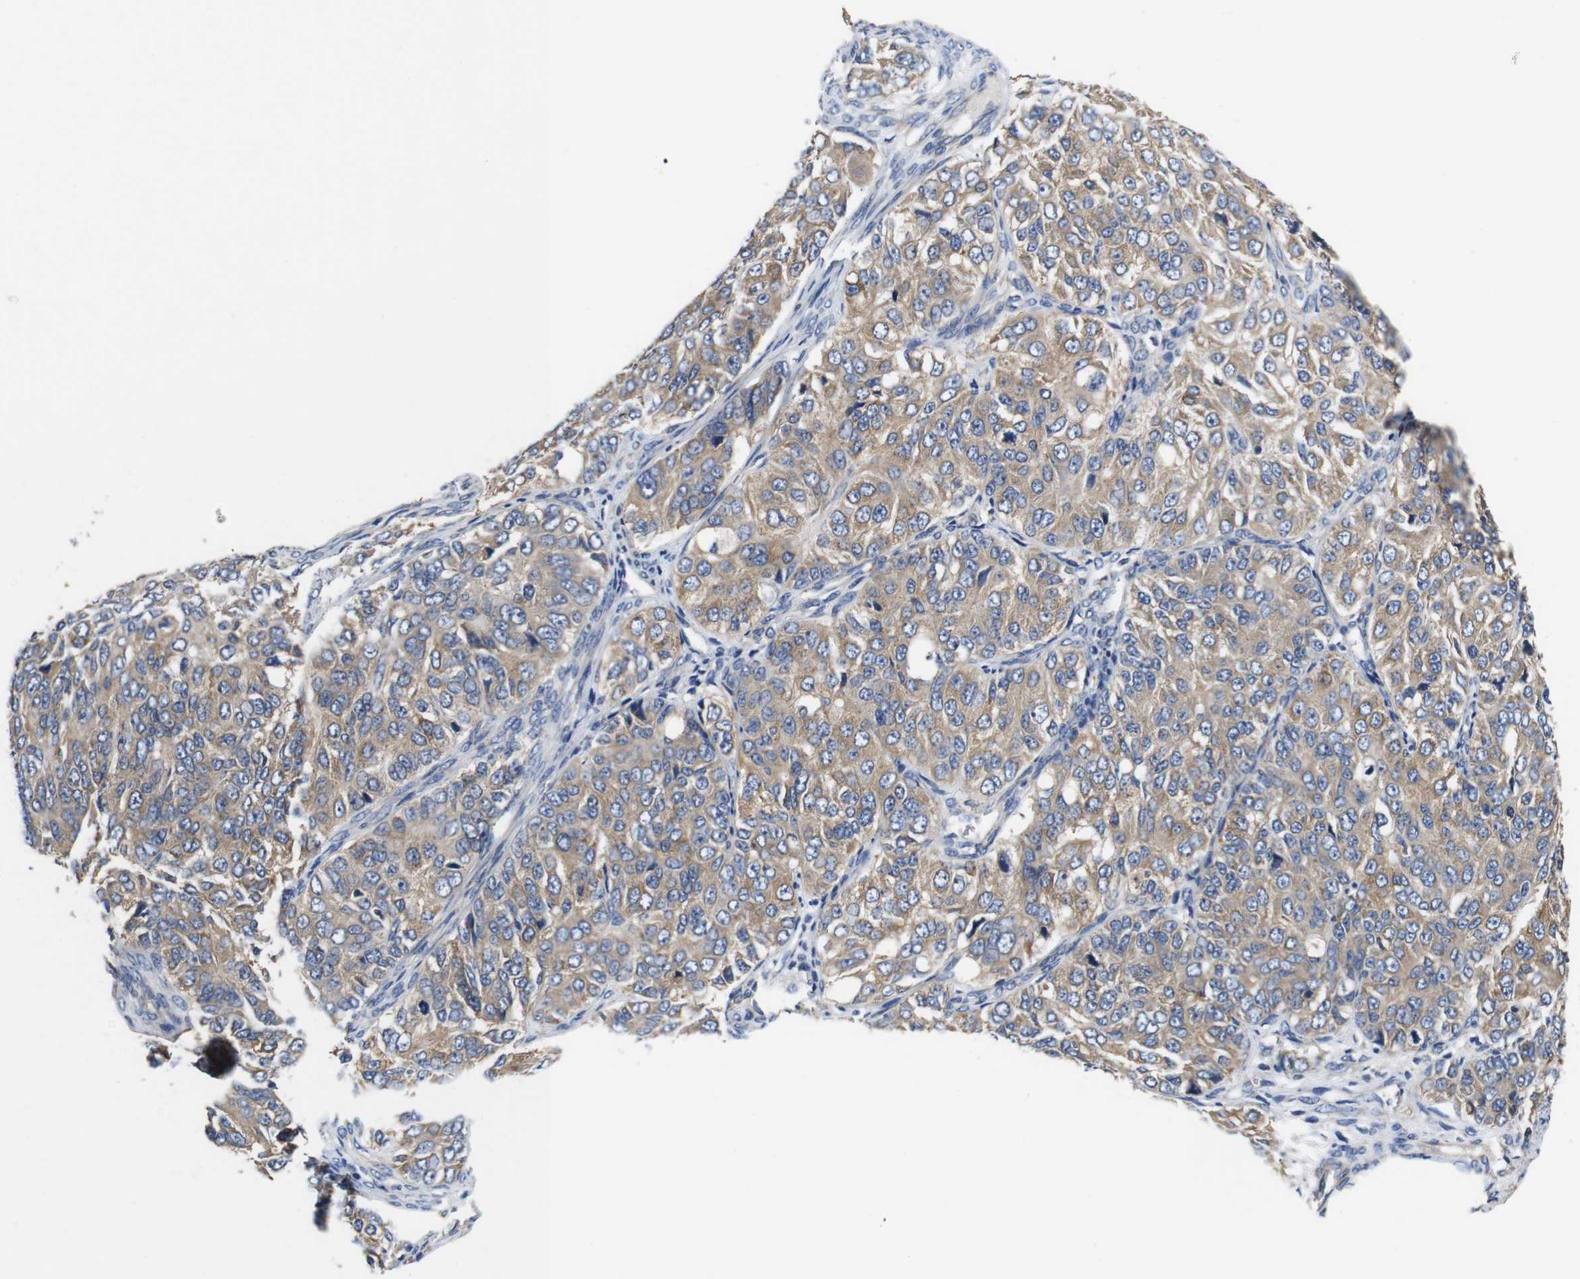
{"staining": {"intensity": "moderate", "quantity": ">75%", "location": "cytoplasmic/membranous"}, "tissue": "ovarian cancer", "cell_type": "Tumor cells", "image_type": "cancer", "snomed": [{"axis": "morphology", "description": "Carcinoma, endometroid"}, {"axis": "topography", "description": "Ovary"}], "caption": "An image of human ovarian endometroid carcinoma stained for a protein demonstrates moderate cytoplasmic/membranous brown staining in tumor cells. The staining was performed using DAB (3,3'-diaminobenzidine) to visualize the protein expression in brown, while the nuclei were stained in blue with hematoxylin (Magnification: 20x).", "gene": "MARCHF7", "patient": {"sex": "female", "age": 51}}